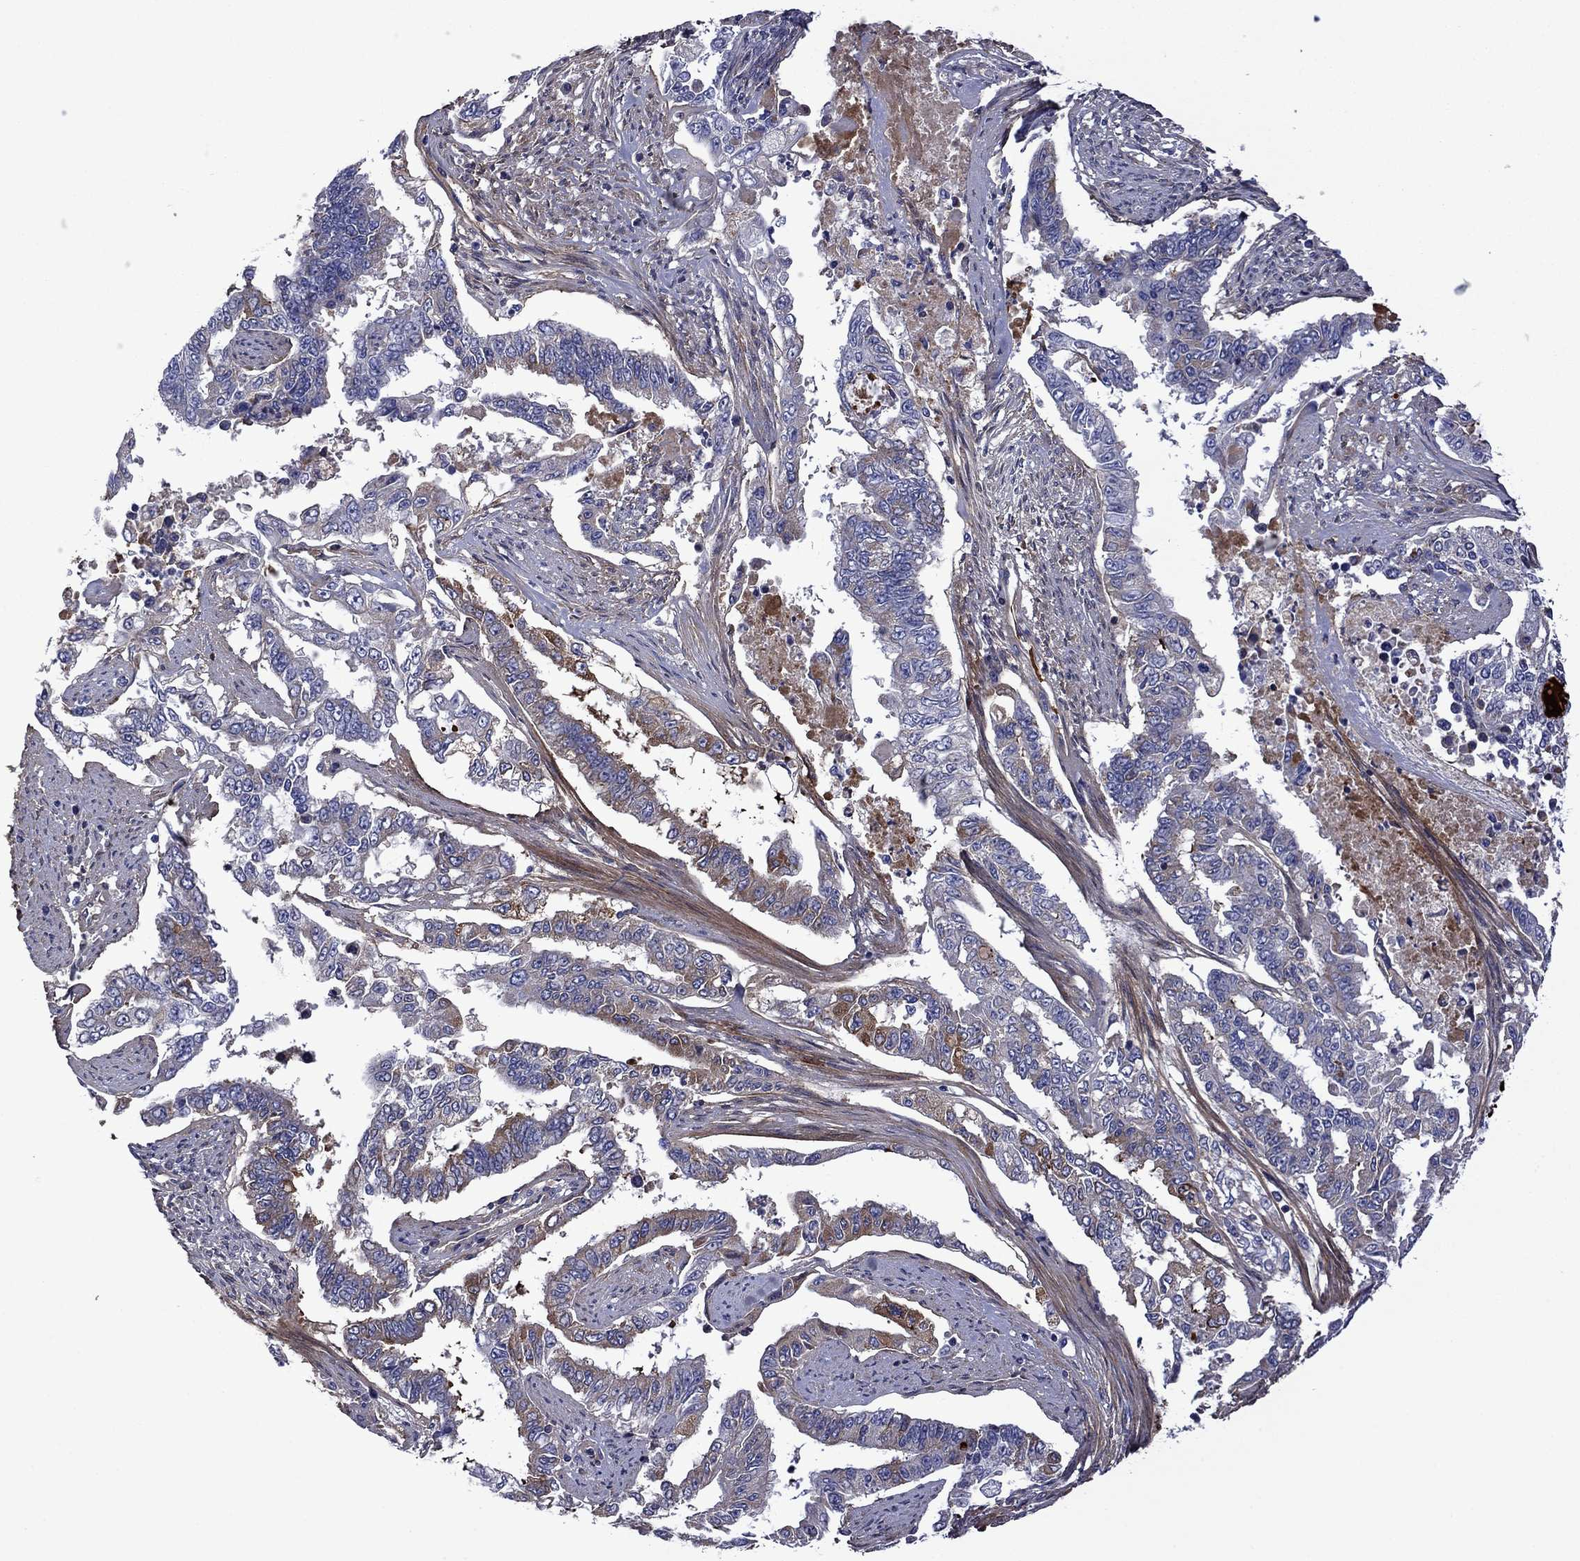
{"staining": {"intensity": "moderate", "quantity": "<25%", "location": "cytoplasmic/membranous"}, "tissue": "endometrial cancer", "cell_type": "Tumor cells", "image_type": "cancer", "snomed": [{"axis": "morphology", "description": "Adenocarcinoma, NOS"}, {"axis": "topography", "description": "Uterus"}], "caption": "Immunohistochemical staining of human endometrial cancer demonstrates low levels of moderate cytoplasmic/membranous protein expression in approximately <25% of tumor cells.", "gene": "HSPG2", "patient": {"sex": "female", "age": 59}}